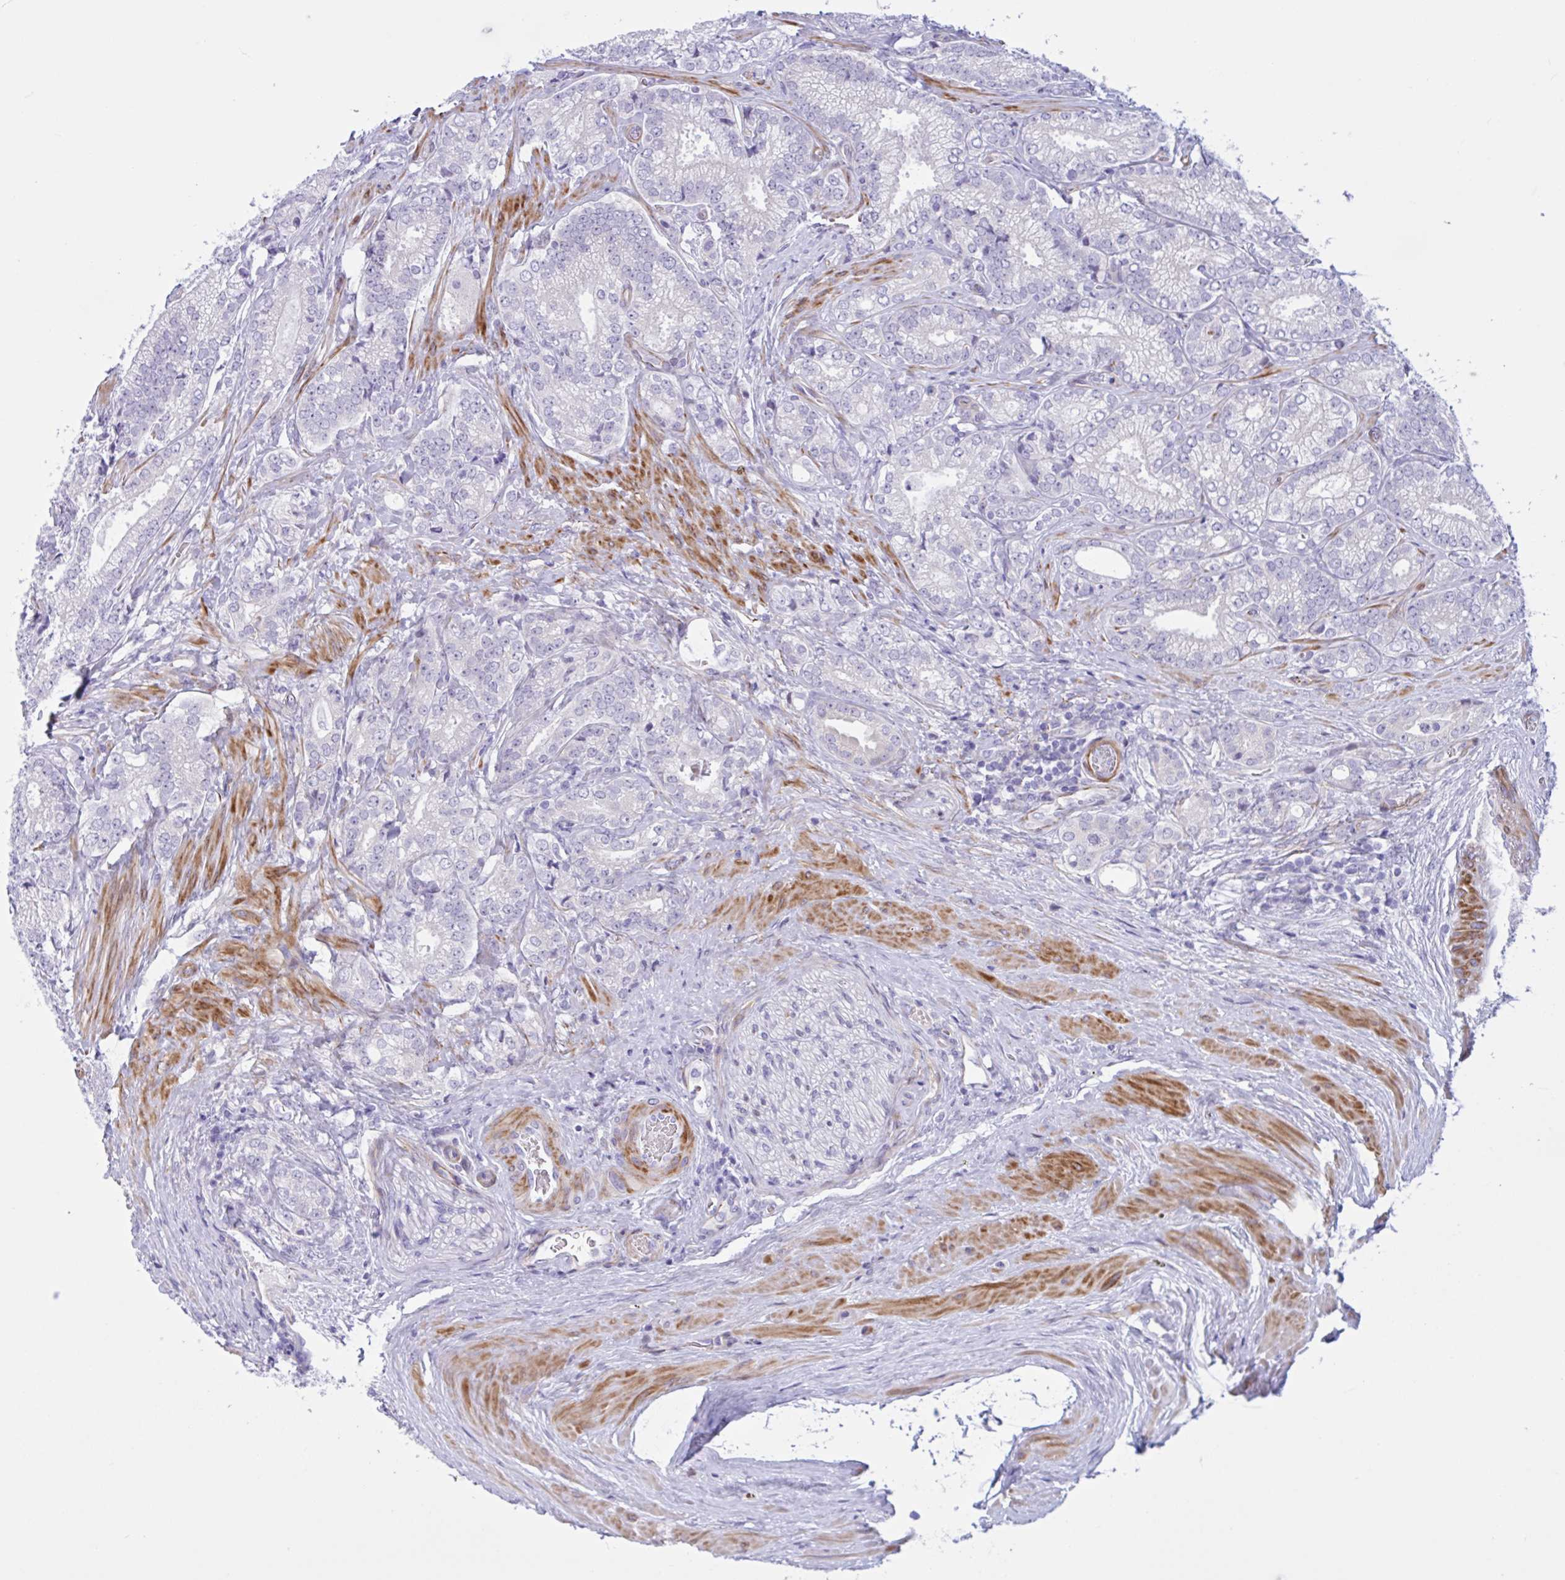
{"staining": {"intensity": "negative", "quantity": "none", "location": "none"}, "tissue": "prostate cancer", "cell_type": "Tumor cells", "image_type": "cancer", "snomed": [{"axis": "morphology", "description": "Adenocarcinoma, Low grade"}, {"axis": "topography", "description": "Prostate"}], "caption": "Tumor cells are negative for protein expression in human low-grade adenocarcinoma (prostate).", "gene": "AHCYL2", "patient": {"sex": "male", "age": 63}}